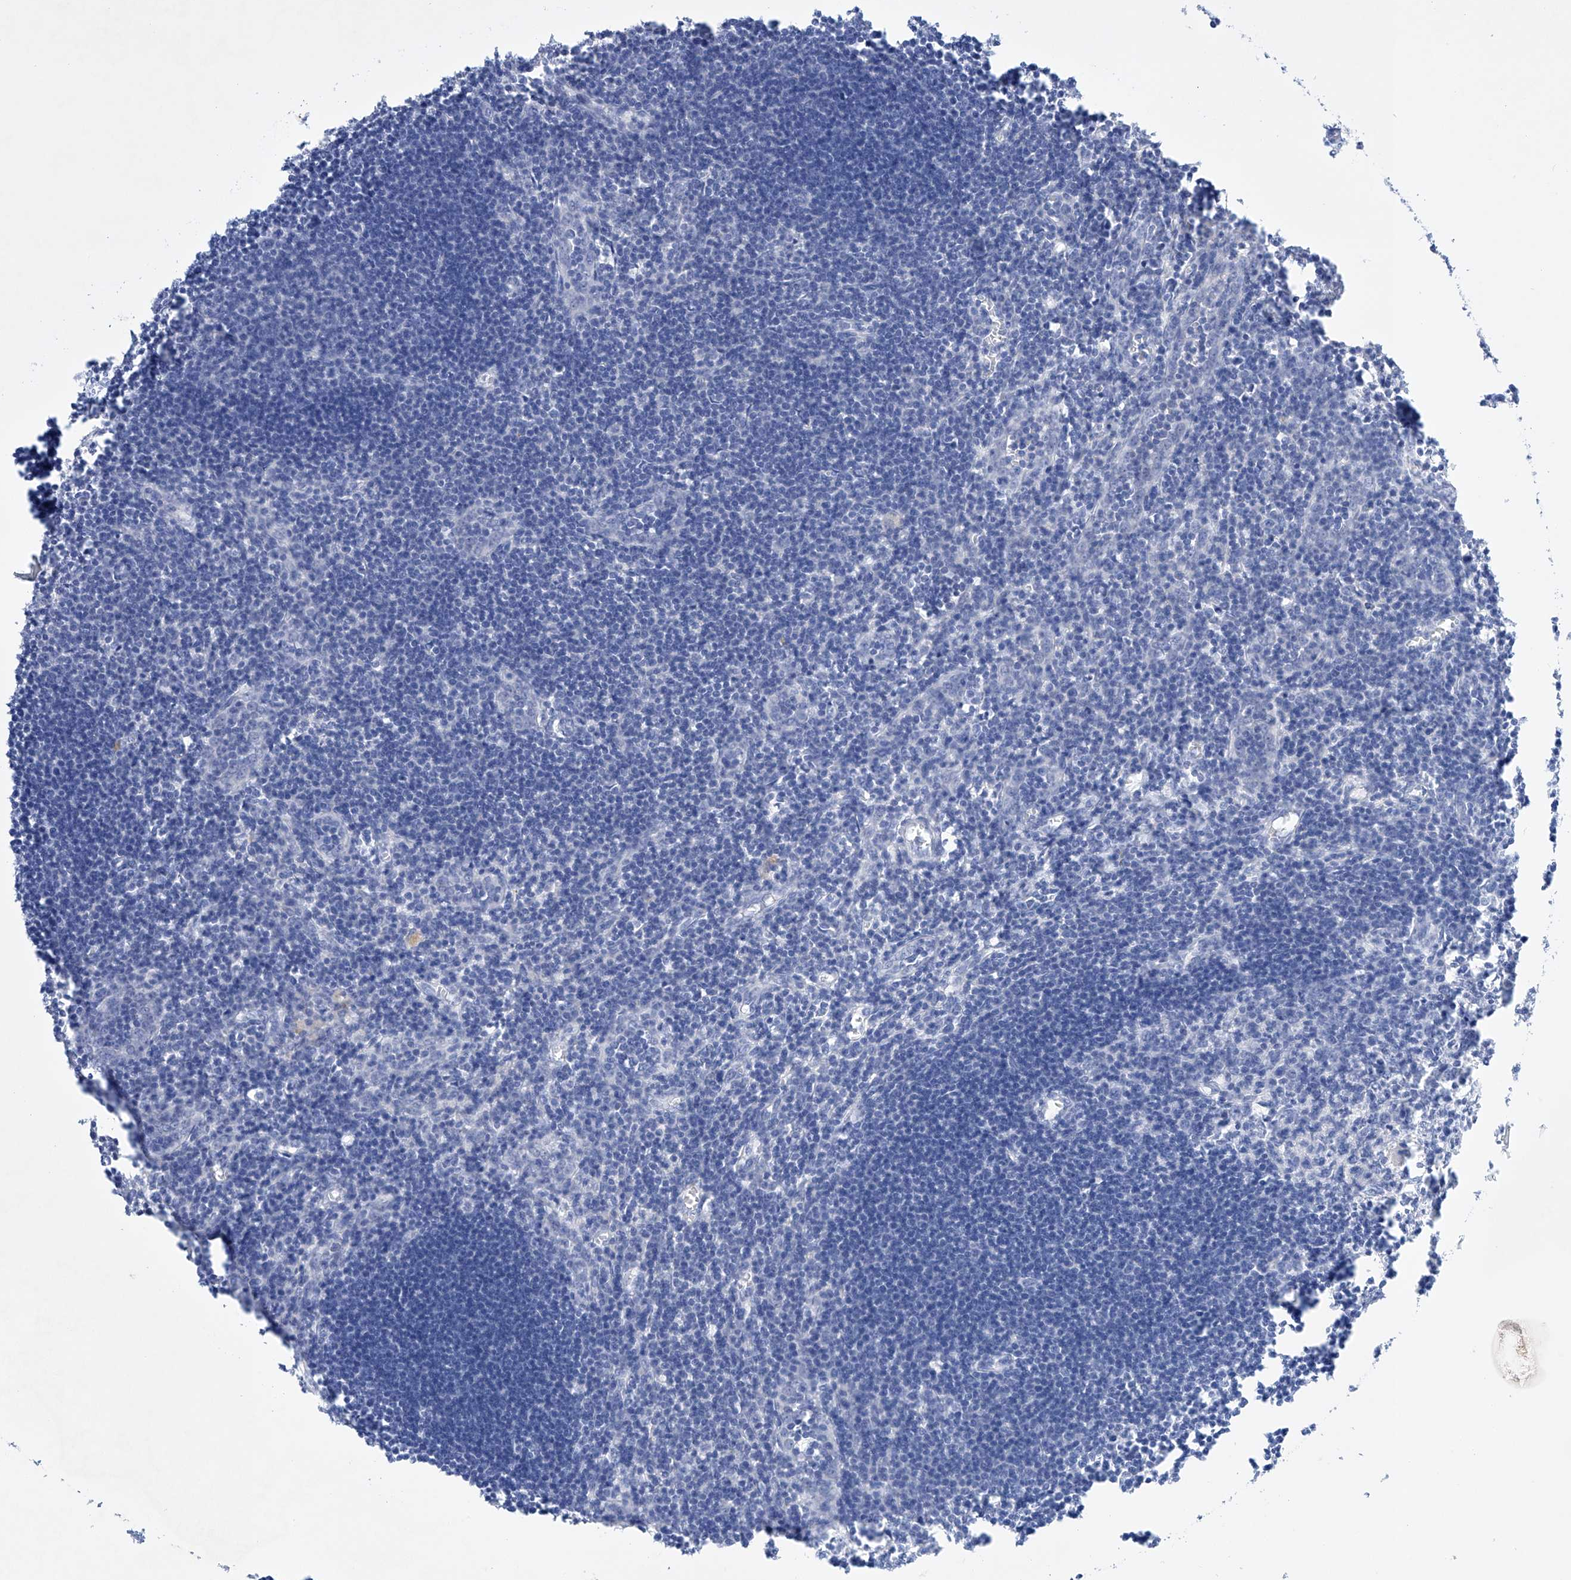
{"staining": {"intensity": "negative", "quantity": "none", "location": "none"}, "tissue": "lymph node", "cell_type": "Germinal center cells", "image_type": "normal", "snomed": [{"axis": "morphology", "description": "Normal tissue, NOS"}, {"axis": "morphology", "description": "Malignant melanoma, Metastatic site"}, {"axis": "topography", "description": "Lymph node"}], "caption": "Germinal center cells are negative for brown protein staining in normal lymph node.", "gene": "LURAP1", "patient": {"sex": "male", "age": 41}}